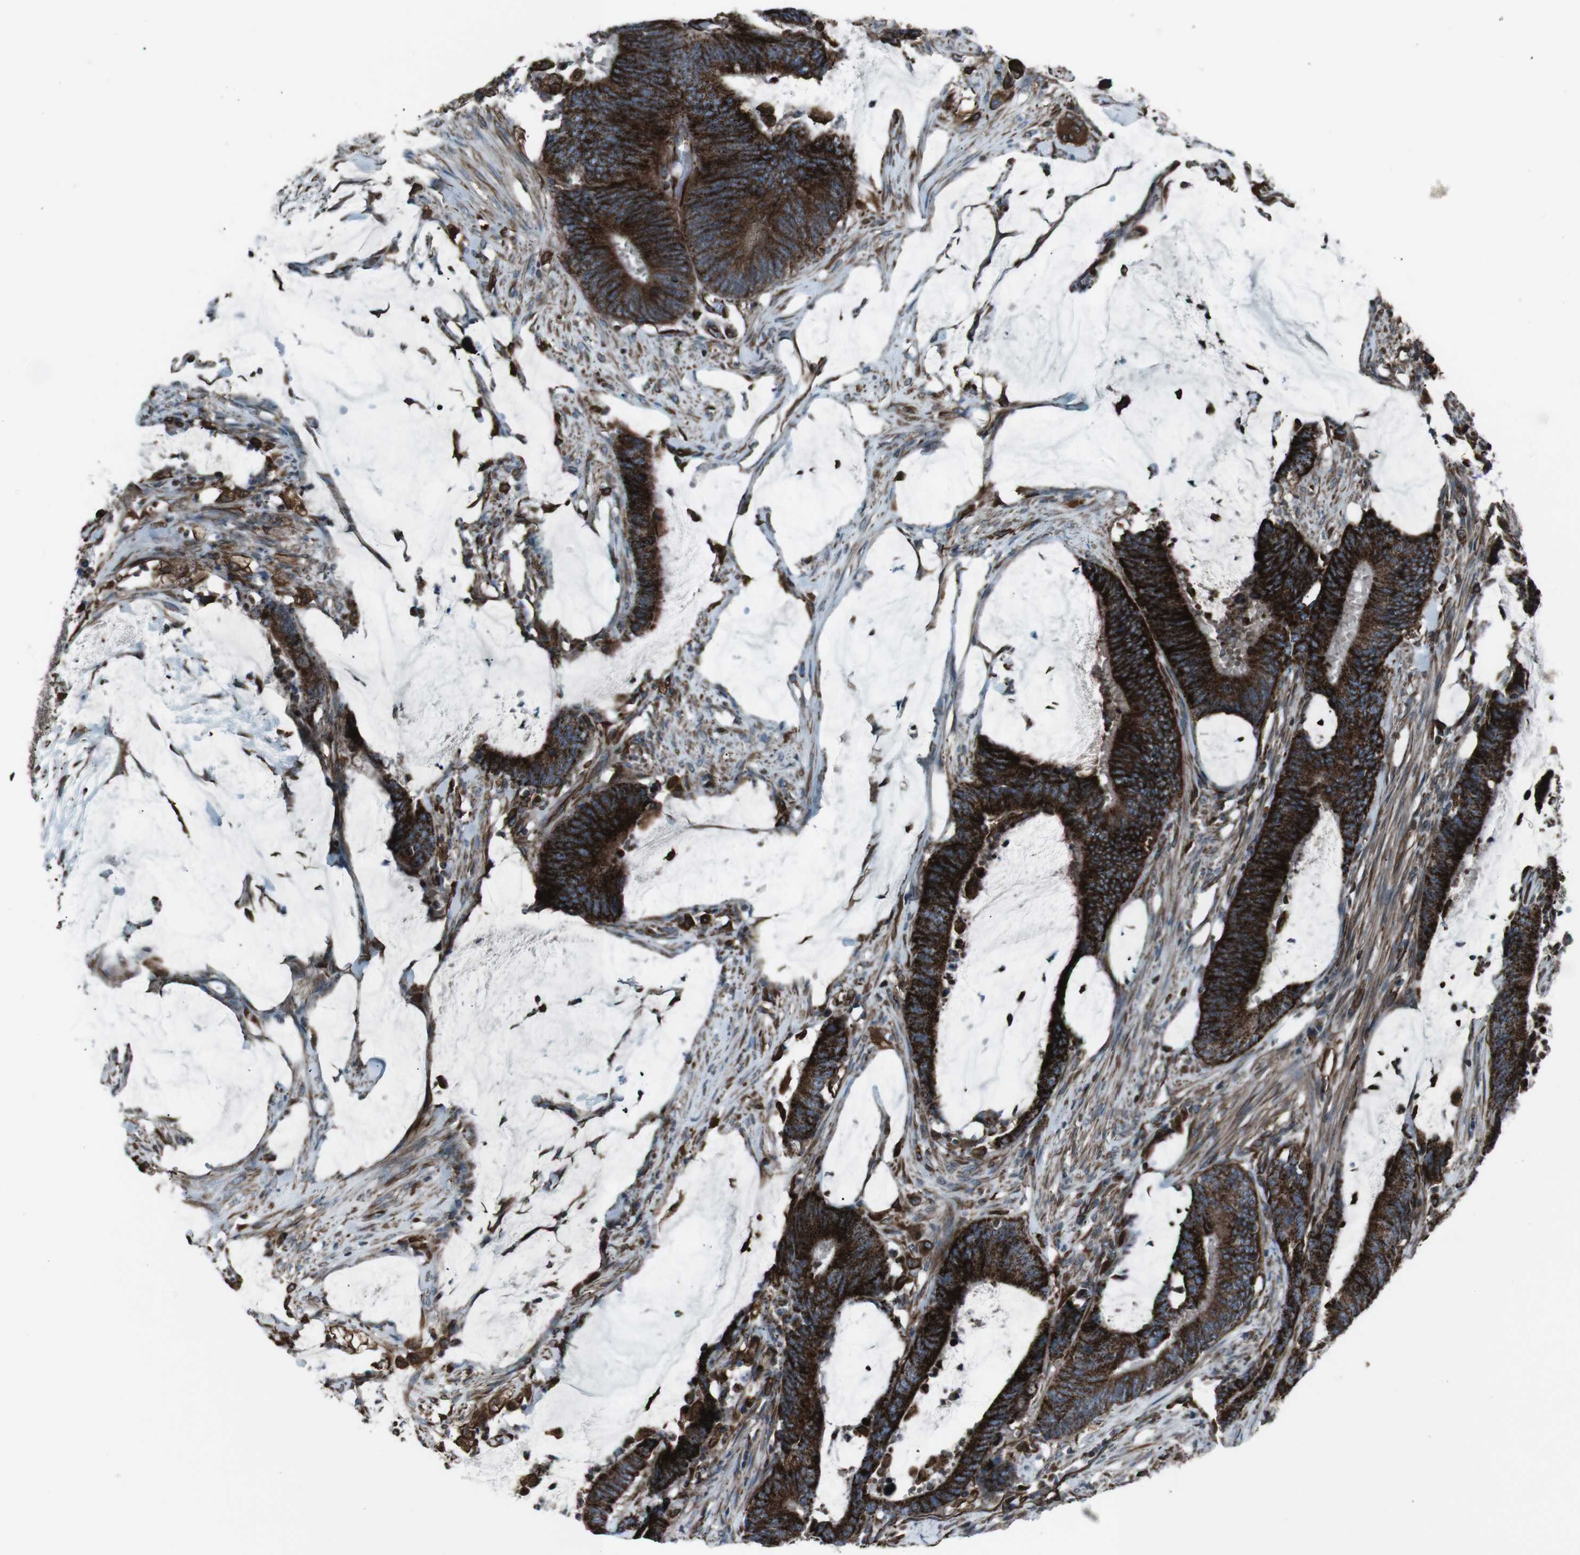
{"staining": {"intensity": "strong", "quantity": ">75%", "location": "cytoplasmic/membranous"}, "tissue": "colorectal cancer", "cell_type": "Tumor cells", "image_type": "cancer", "snomed": [{"axis": "morphology", "description": "Adenocarcinoma, NOS"}, {"axis": "topography", "description": "Rectum"}], "caption": "Tumor cells exhibit high levels of strong cytoplasmic/membranous expression in about >75% of cells in human adenocarcinoma (colorectal).", "gene": "TMEM141", "patient": {"sex": "female", "age": 66}}